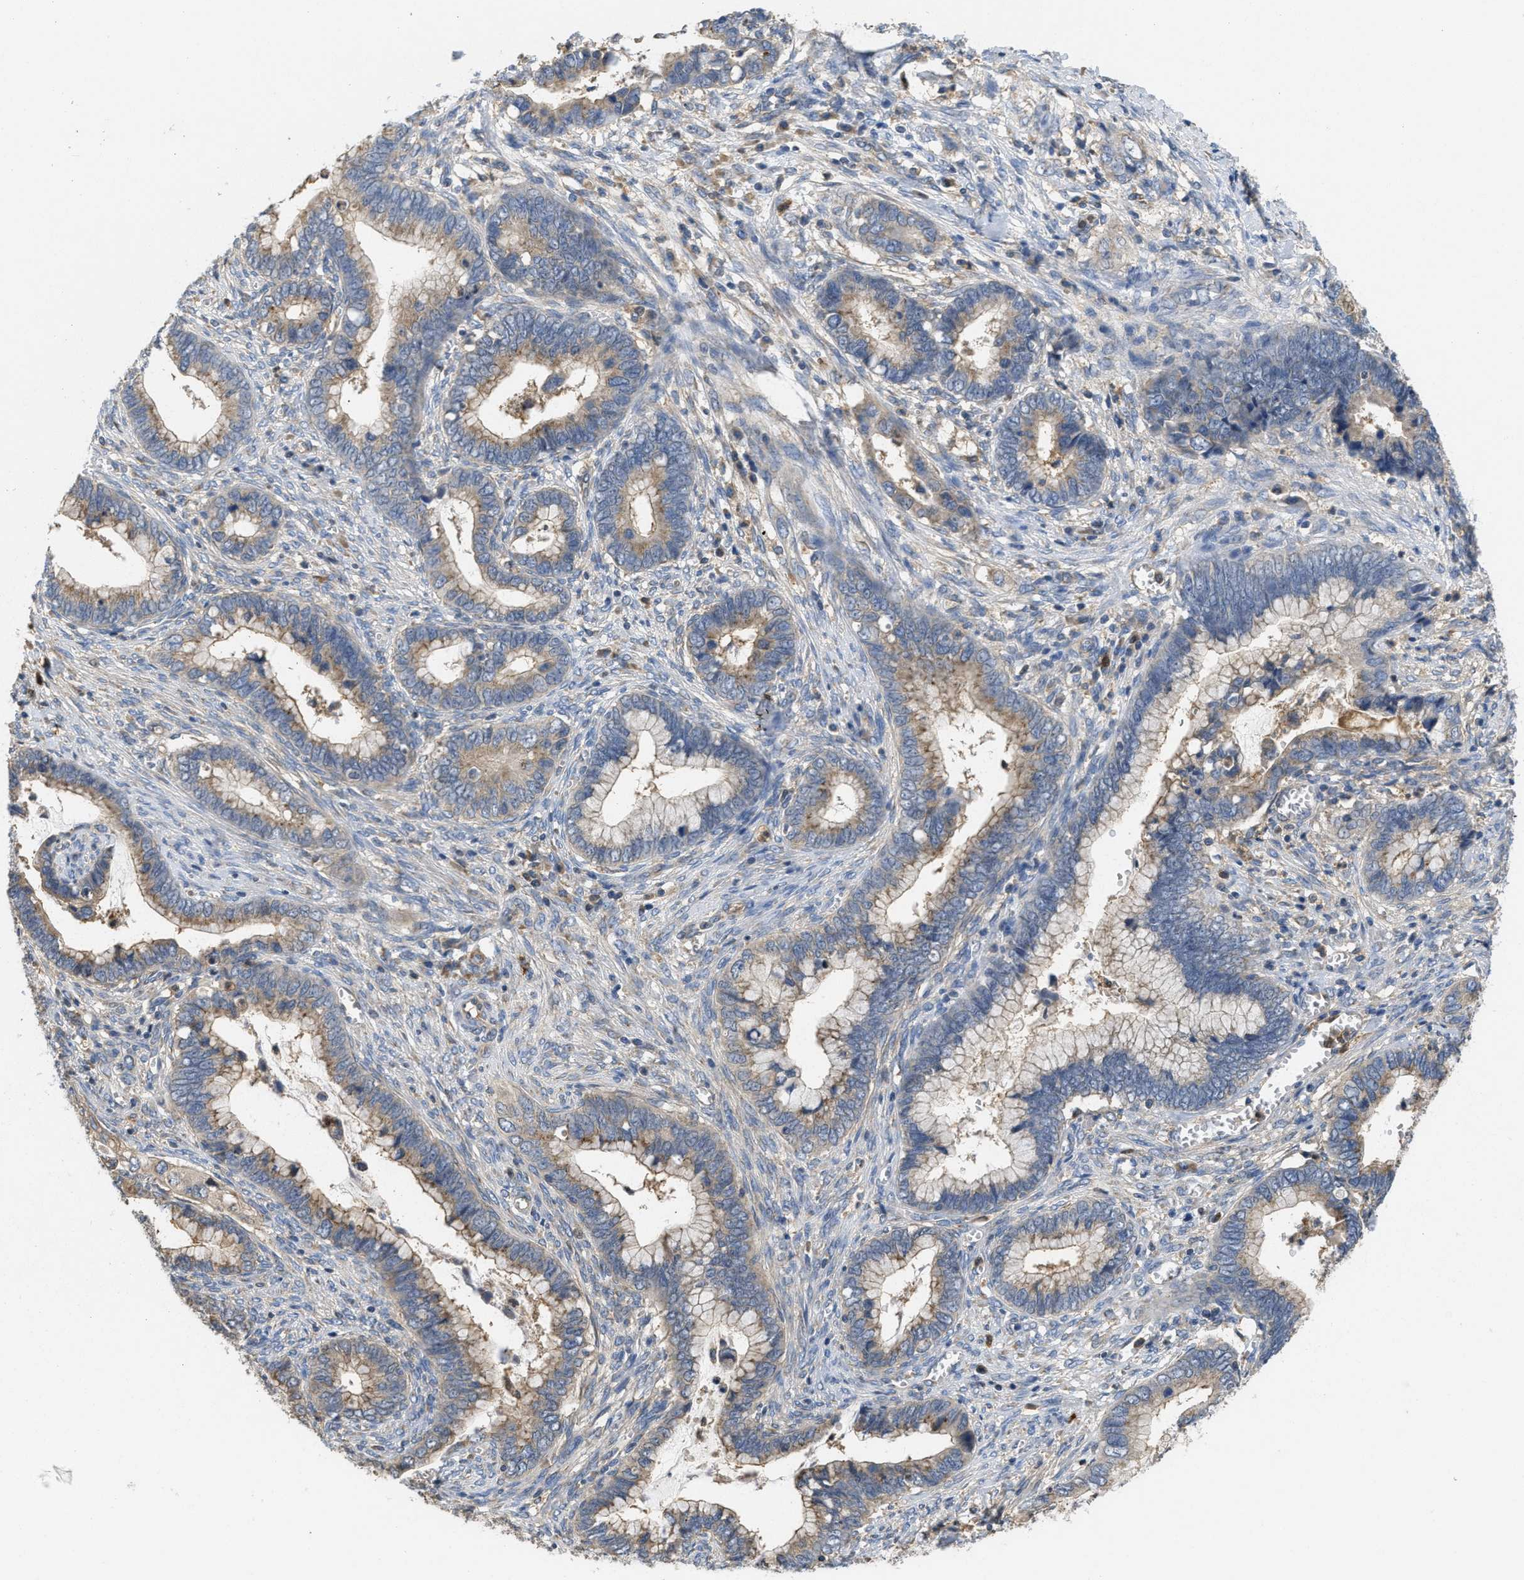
{"staining": {"intensity": "weak", "quantity": ">75%", "location": "cytoplasmic/membranous"}, "tissue": "cervical cancer", "cell_type": "Tumor cells", "image_type": "cancer", "snomed": [{"axis": "morphology", "description": "Adenocarcinoma, NOS"}, {"axis": "topography", "description": "Cervix"}], "caption": "Human cervical cancer (adenocarcinoma) stained with a brown dye demonstrates weak cytoplasmic/membranous positive staining in approximately >75% of tumor cells.", "gene": "RNF216", "patient": {"sex": "female", "age": 44}}